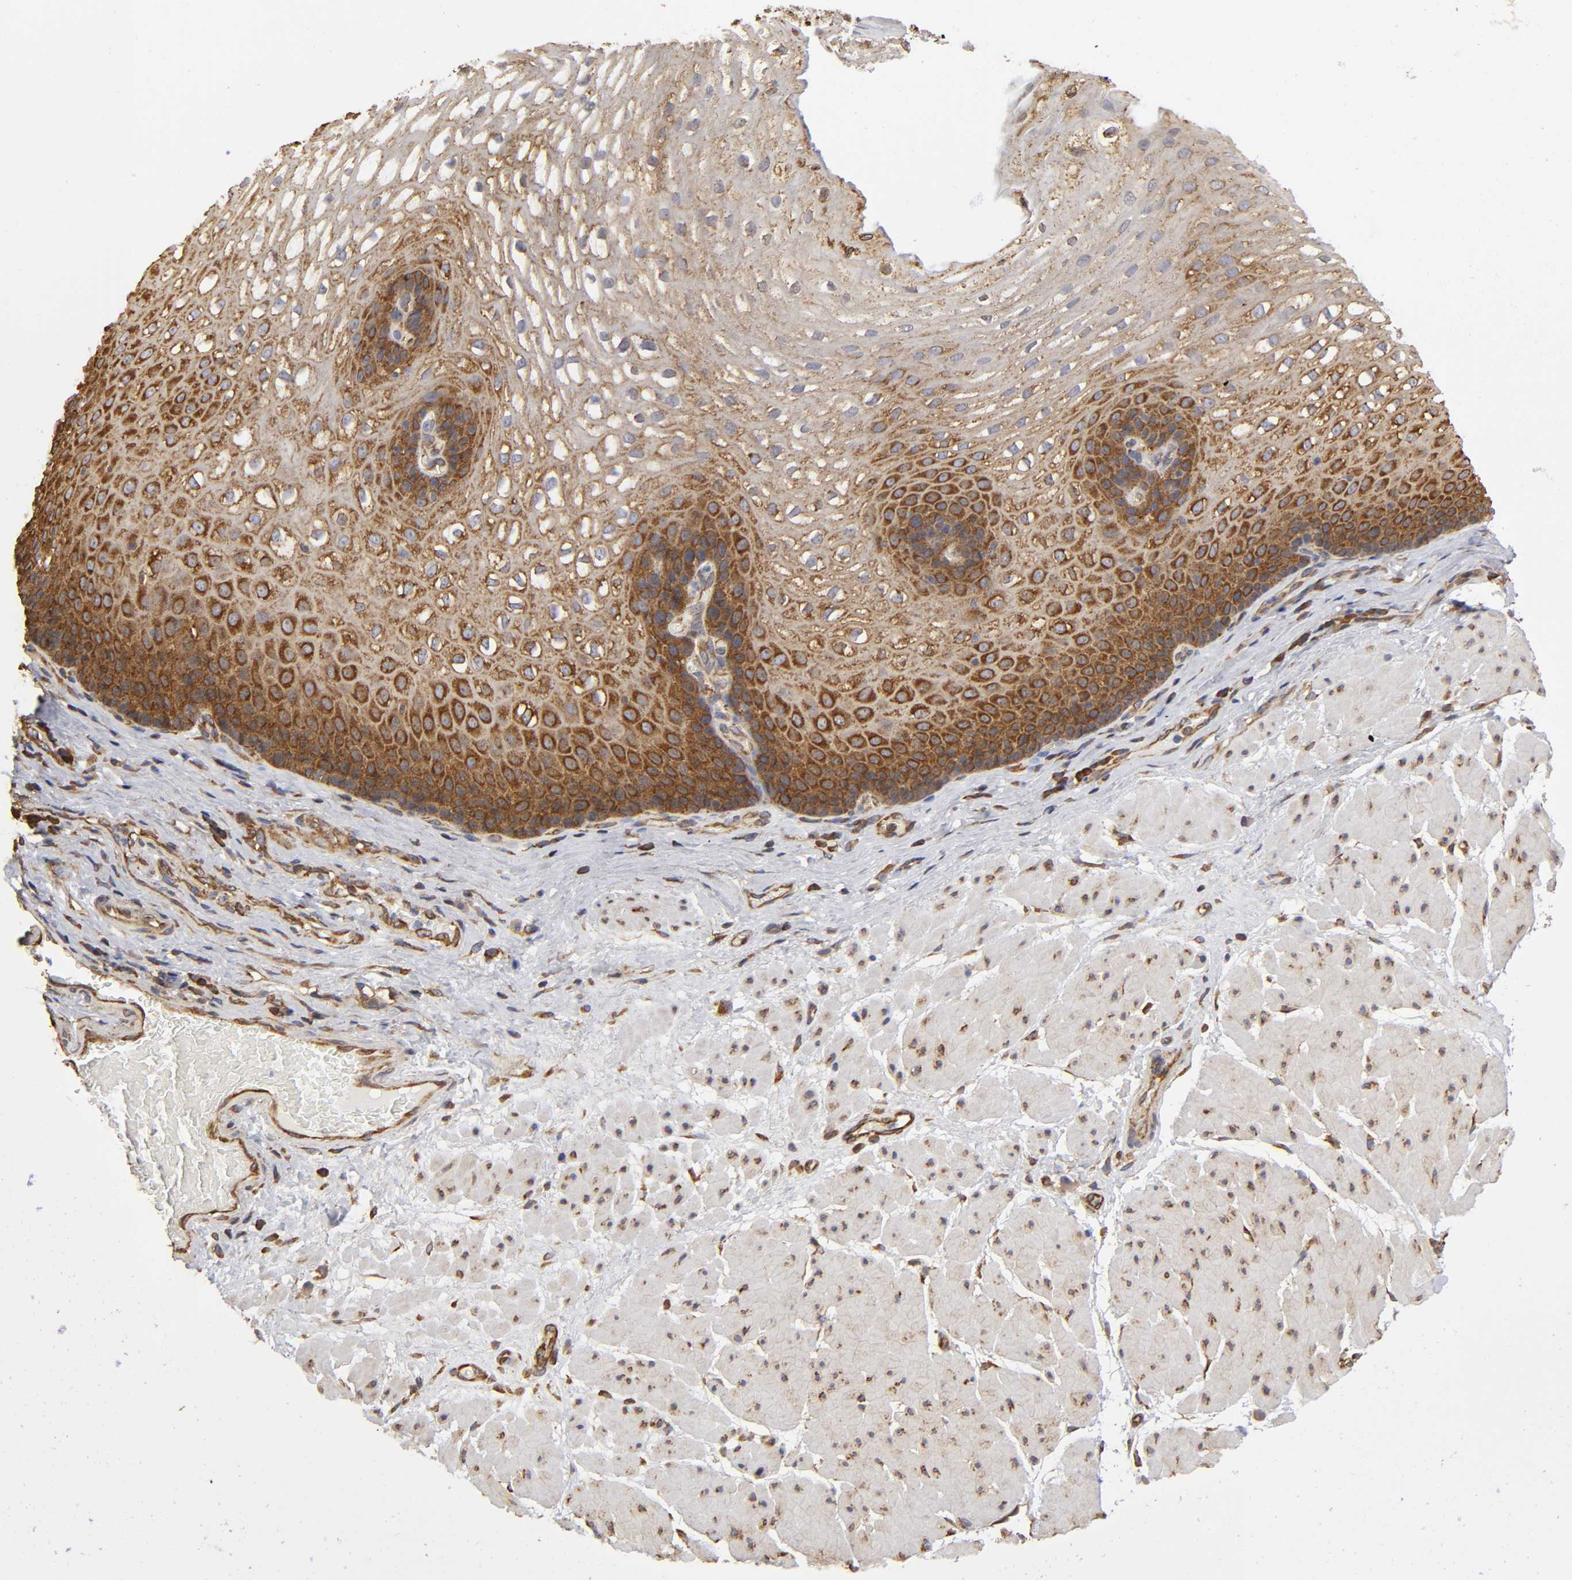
{"staining": {"intensity": "strong", "quantity": ">75%", "location": "cytoplasmic/membranous"}, "tissue": "esophagus", "cell_type": "Squamous epithelial cells", "image_type": "normal", "snomed": [{"axis": "morphology", "description": "Normal tissue, NOS"}, {"axis": "topography", "description": "Esophagus"}], "caption": "A high amount of strong cytoplasmic/membranous staining is identified in approximately >75% of squamous epithelial cells in benign esophagus.", "gene": "RPL14", "patient": {"sex": "male", "age": 48}}